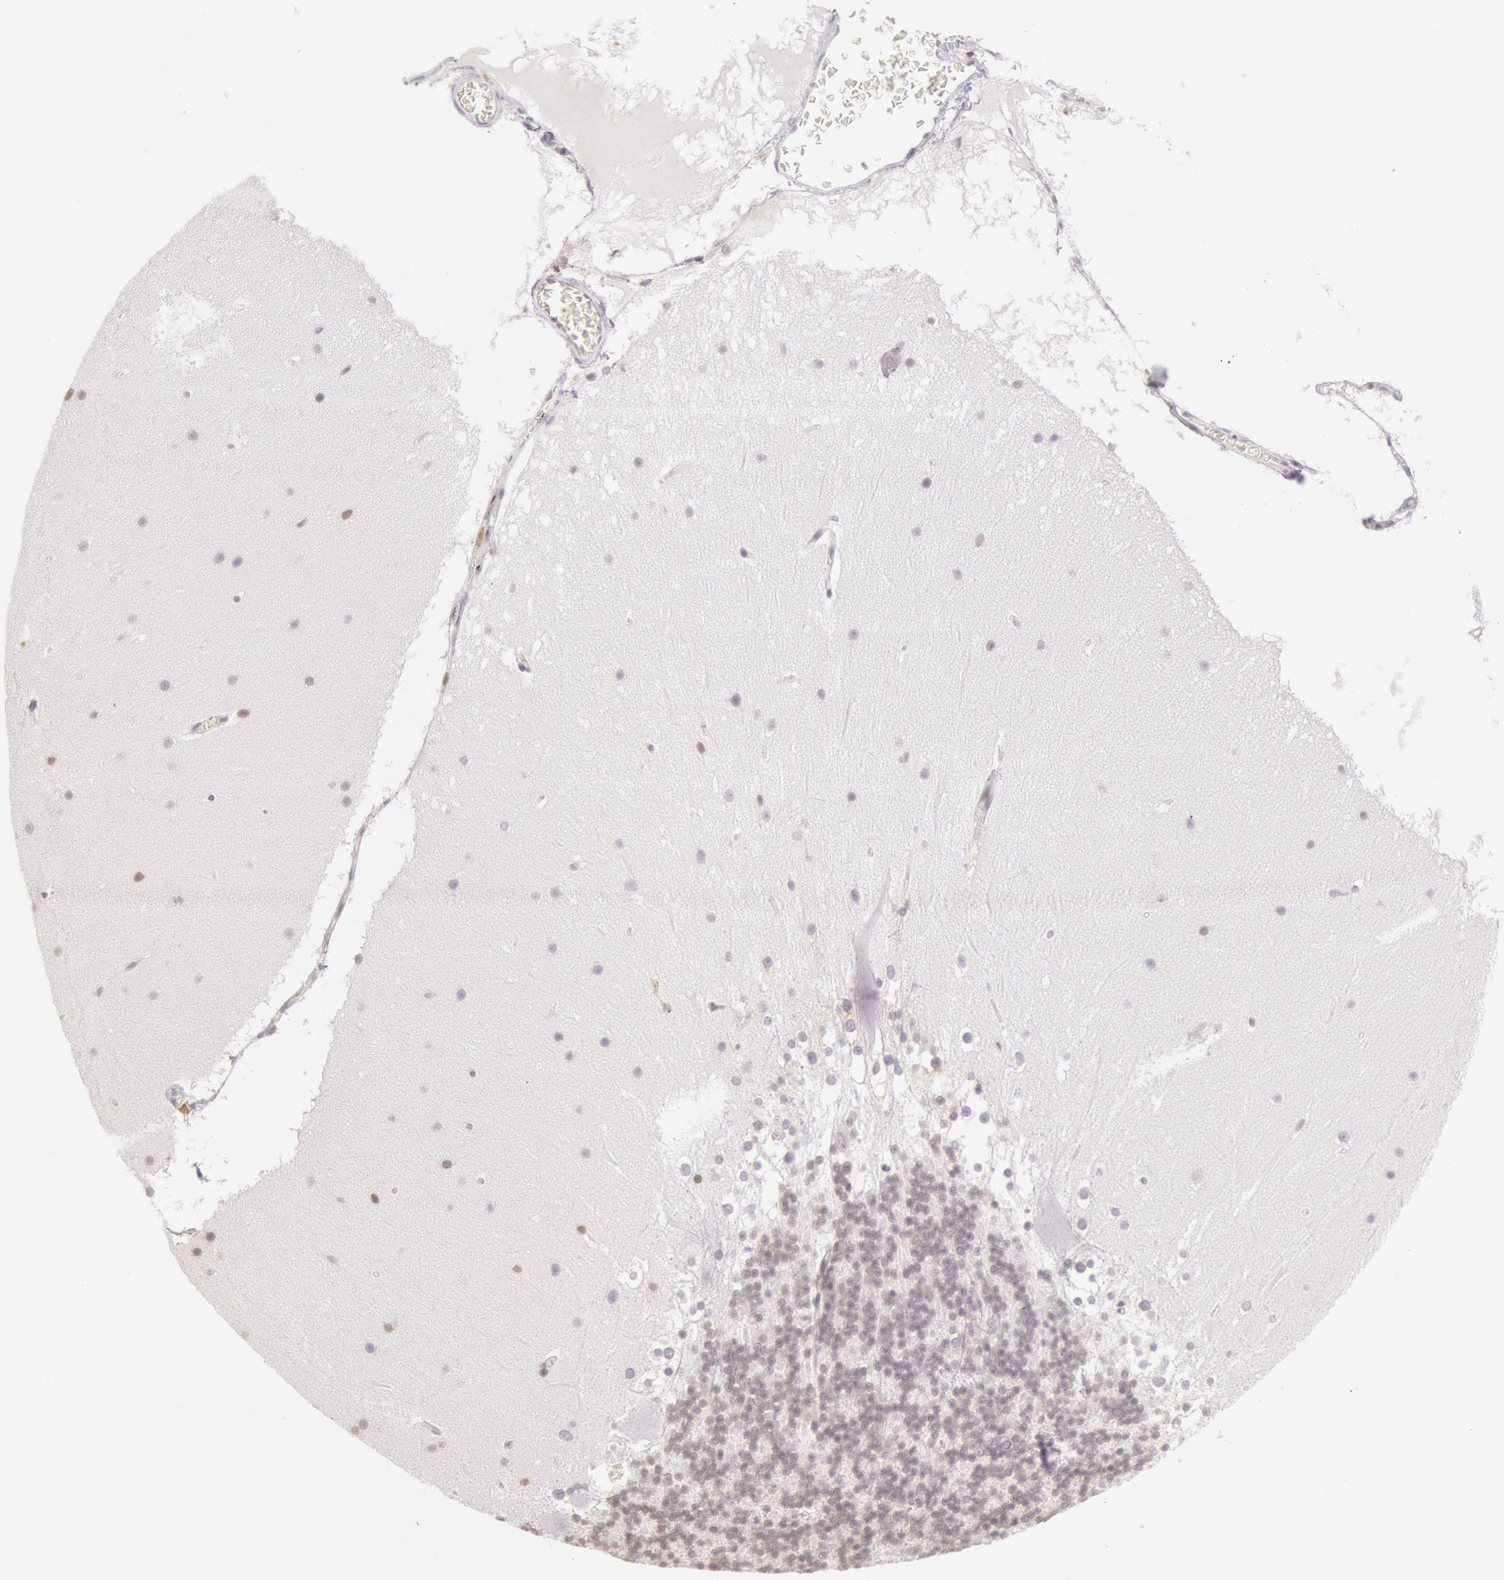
{"staining": {"intensity": "weak", "quantity": ">75%", "location": "nuclear"}, "tissue": "cerebellum", "cell_type": "Cells in granular layer", "image_type": "normal", "snomed": [{"axis": "morphology", "description": "Normal tissue, NOS"}, {"axis": "topography", "description": "Cerebellum"}], "caption": "This photomicrograph shows IHC staining of unremarkable human cerebellum, with low weak nuclear expression in about >75% of cells in granular layer.", "gene": "HIF1A", "patient": {"sex": "female", "age": 19}}